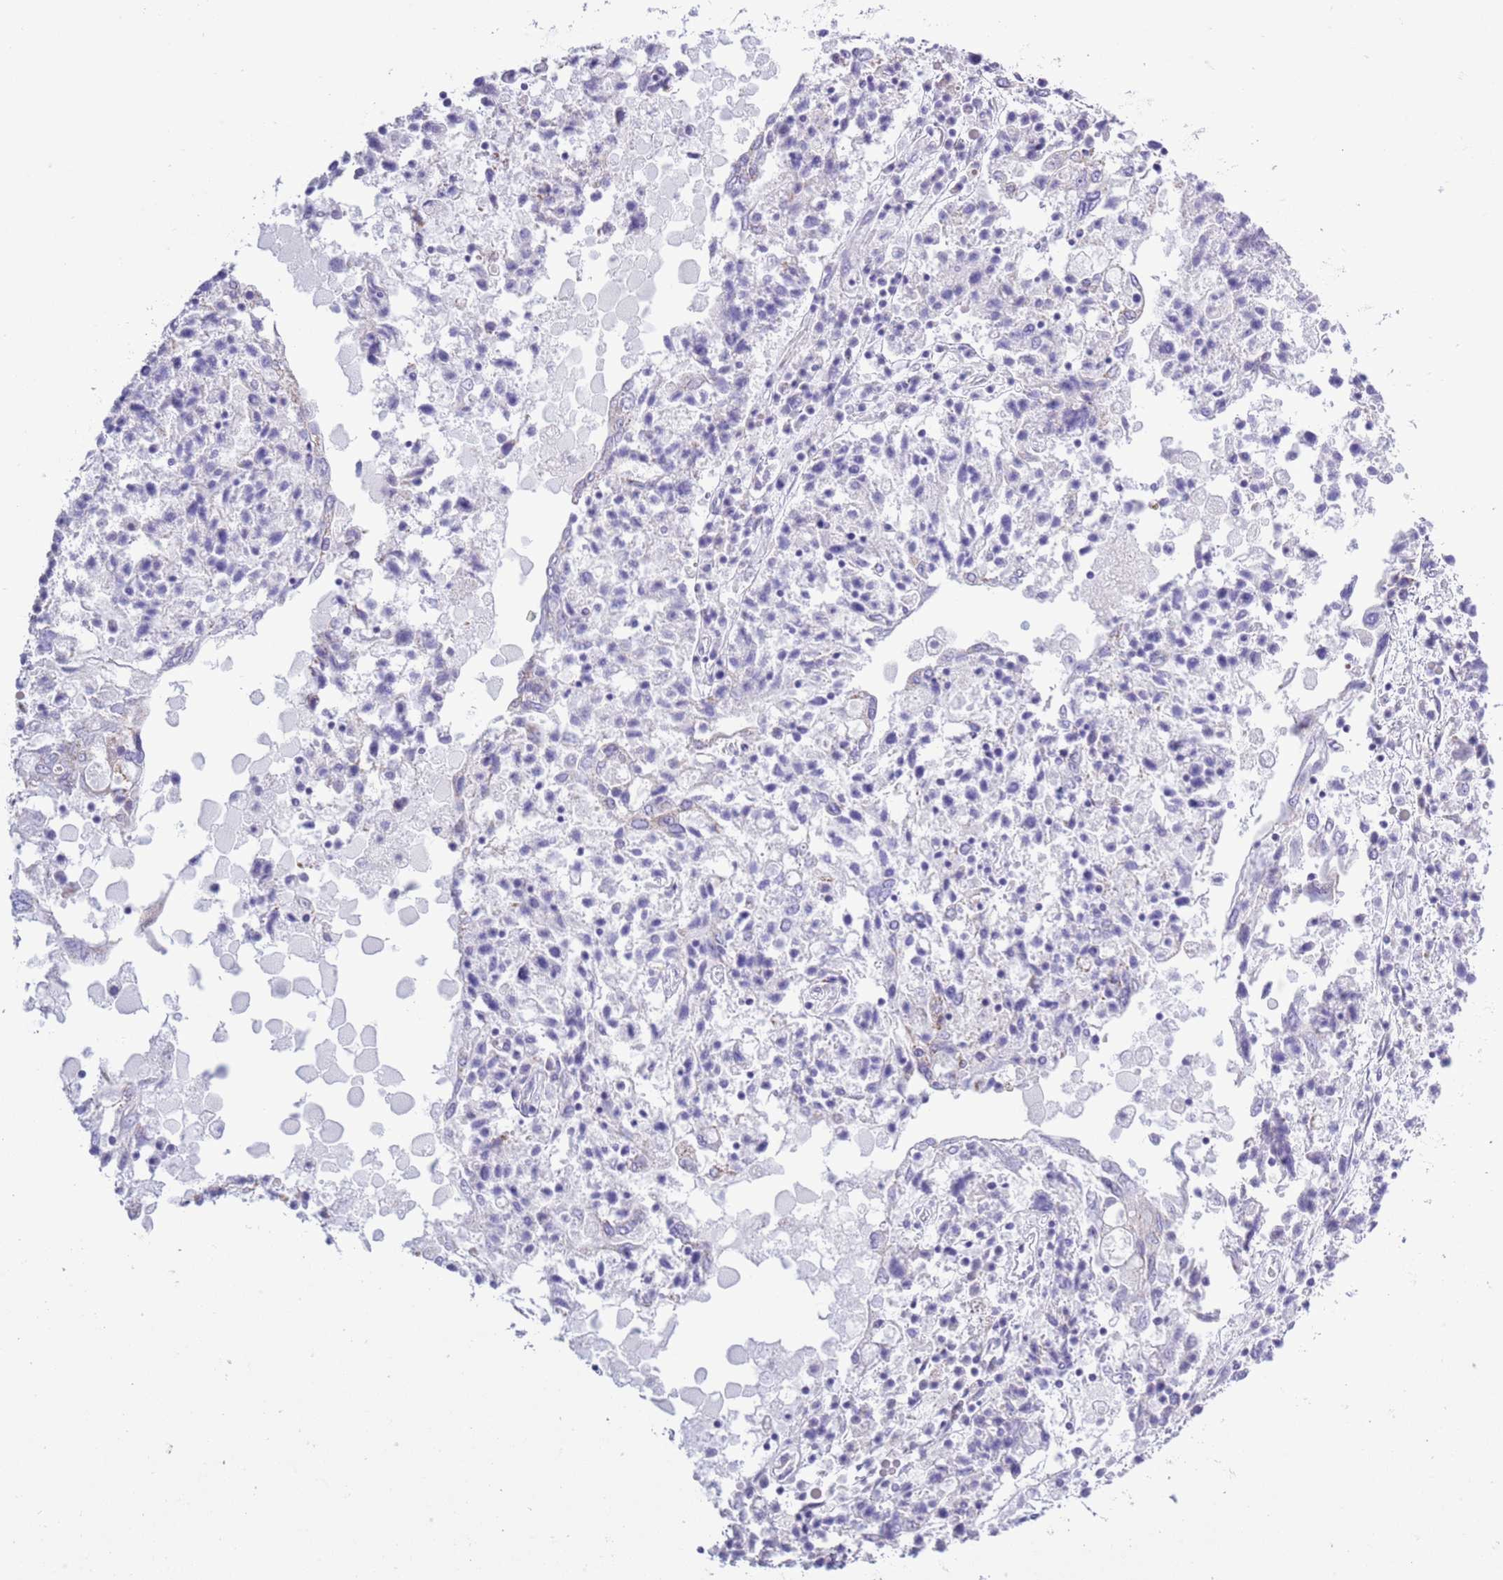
{"staining": {"intensity": "negative", "quantity": "none", "location": "none"}, "tissue": "ovarian cancer", "cell_type": "Tumor cells", "image_type": "cancer", "snomed": [{"axis": "morphology", "description": "Carcinoma, endometroid"}, {"axis": "topography", "description": "Ovary"}], "caption": "Ovarian cancer stained for a protein using immunohistochemistry (IHC) shows no positivity tumor cells.", "gene": "MOCOS", "patient": {"sex": "female", "age": 62}}